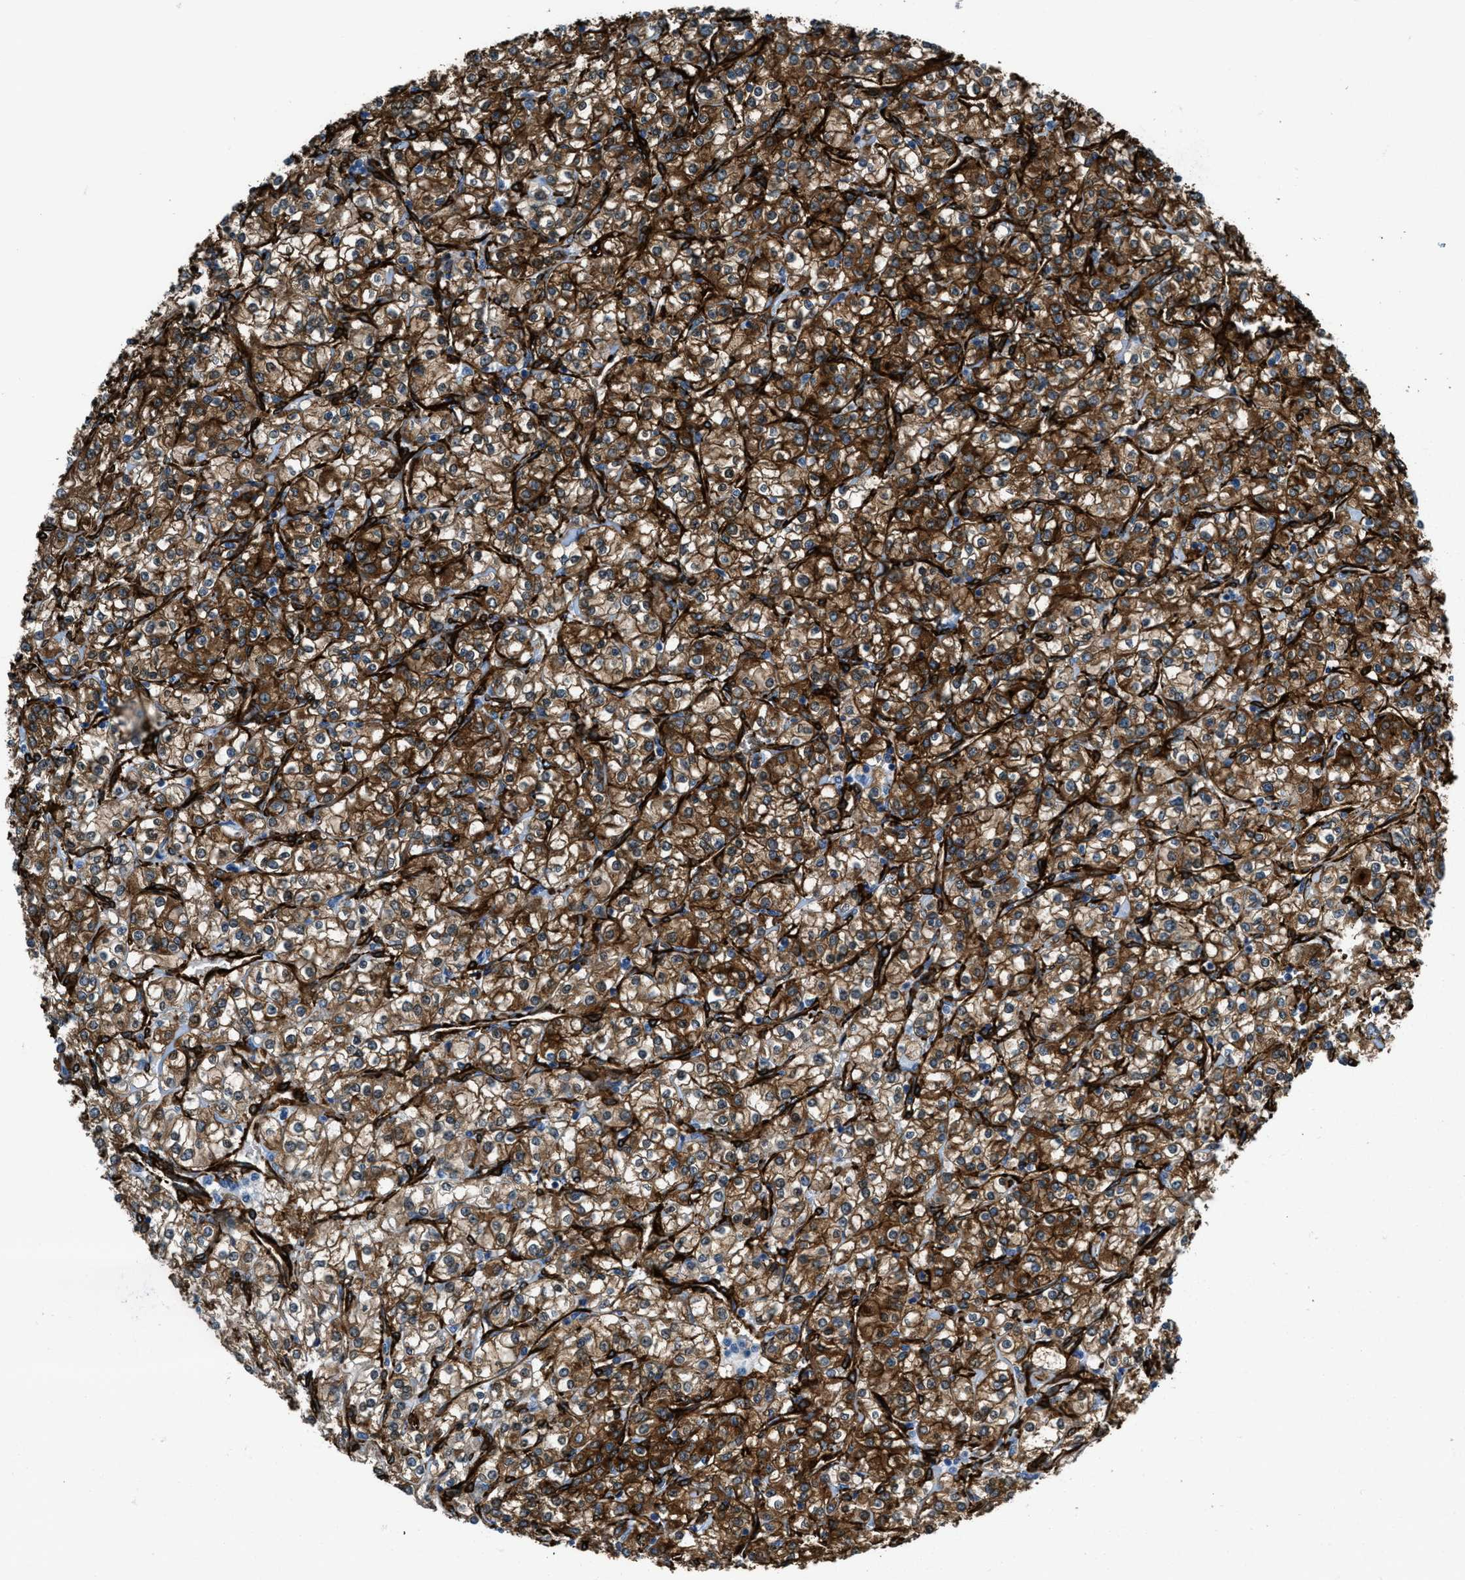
{"staining": {"intensity": "strong", "quantity": ">75%", "location": "cytoplasmic/membranous"}, "tissue": "renal cancer", "cell_type": "Tumor cells", "image_type": "cancer", "snomed": [{"axis": "morphology", "description": "Adenocarcinoma, NOS"}, {"axis": "topography", "description": "Kidney"}], "caption": "DAB (3,3'-diaminobenzidine) immunohistochemical staining of renal cancer (adenocarcinoma) displays strong cytoplasmic/membranous protein expression in approximately >75% of tumor cells. (Stains: DAB (3,3'-diaminobenzidine) in brown, nuclei in blue, Microscopy: brightfield microscopy at high magnification).", "gene": "CALD1", "patient": {"sex": "male", "age": 77}}